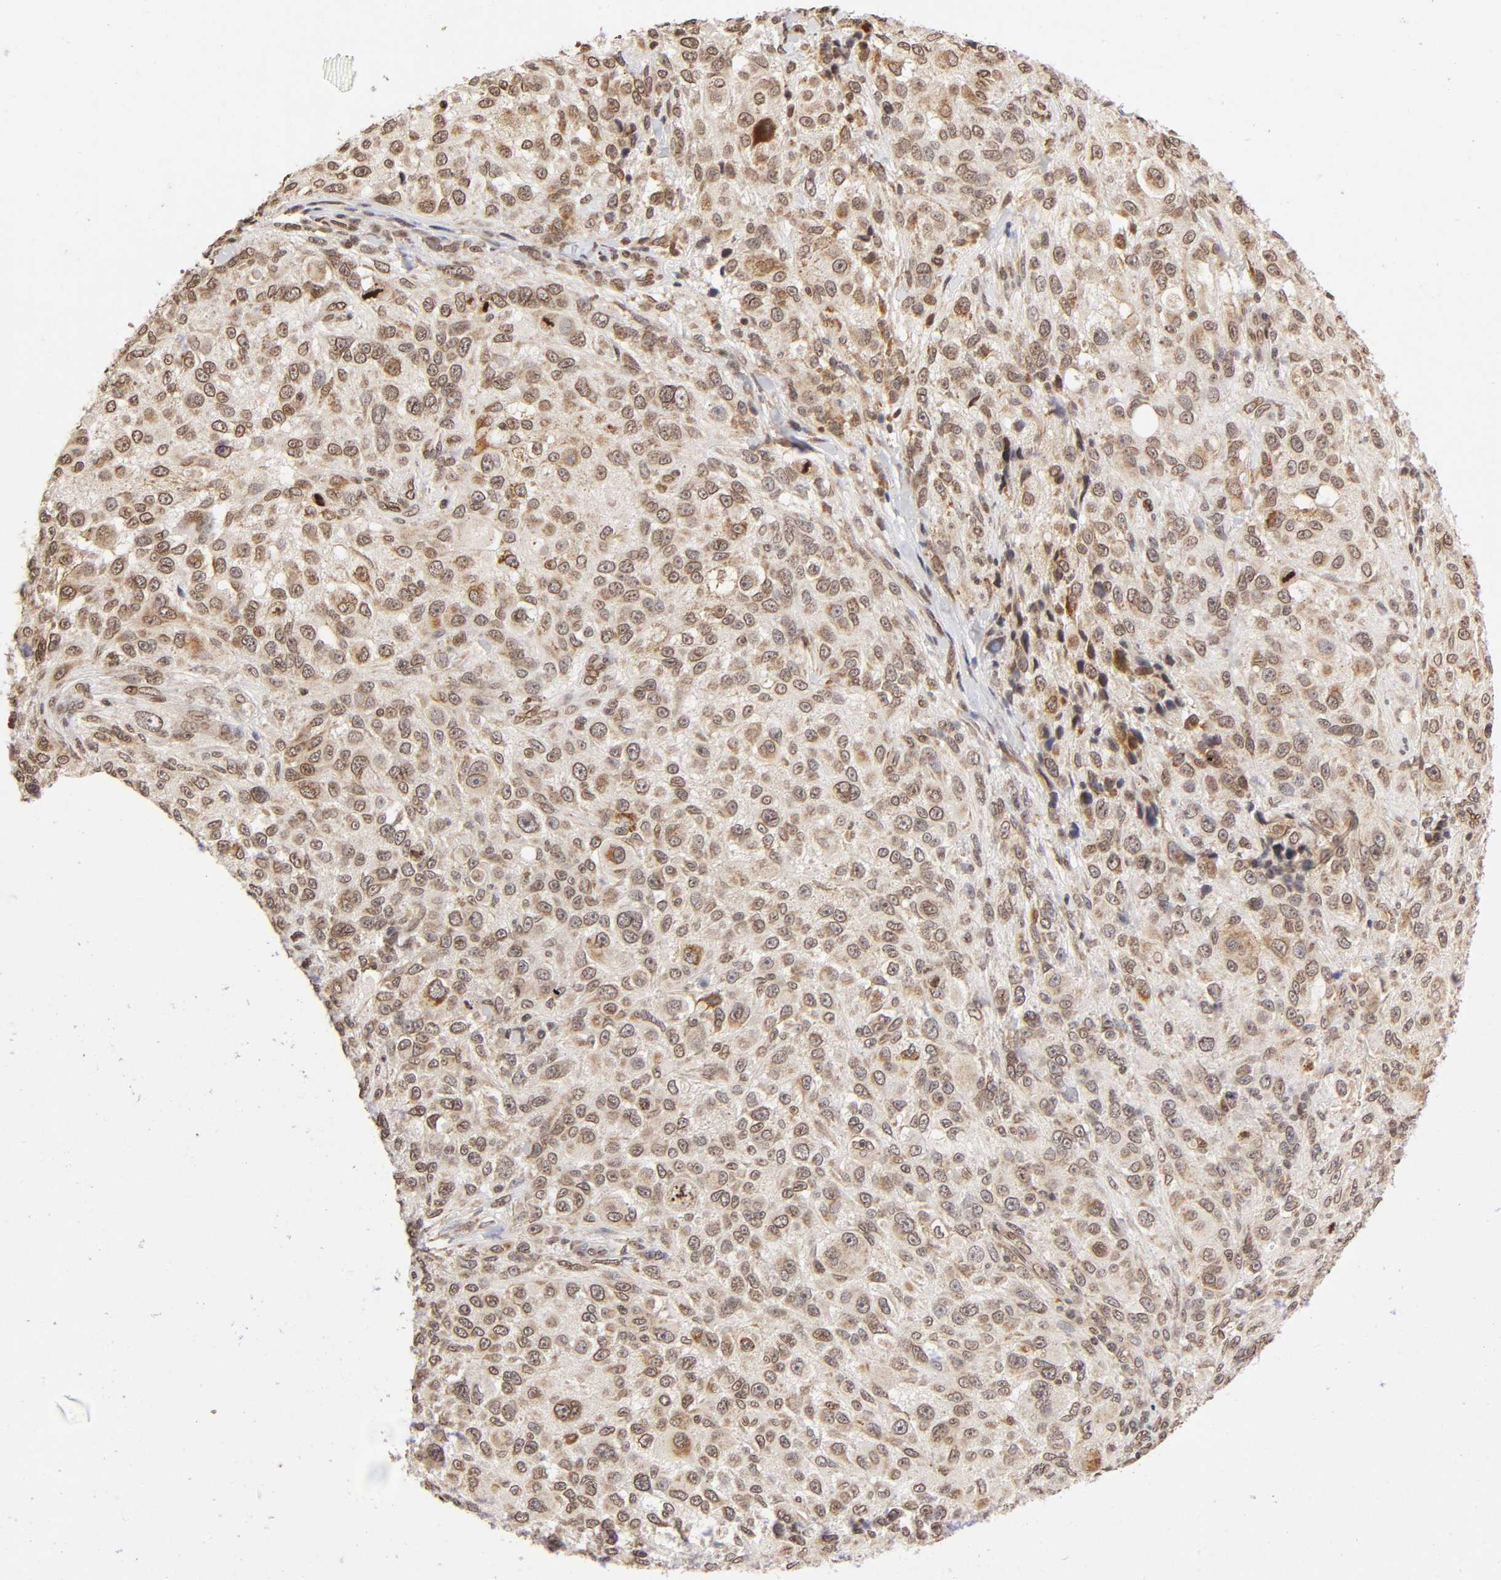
{"staining": {"intensity": "weak", "quantity": ">75%", "location": "cytoplasmic/membranous,nuclear"}, "tissue": "melanoma", "cell_type": "Tumor cells", "image_type": "cancer", "snomed": [{"axis": "morphology", "description": "Necrosis, NOS"}, {"axis": "morphology", "description": "Malignant melanoma, NOS"}, {"axis": "topography", "description": "Skin"}], "caption": "Melanoma stained with immunohistochemistry exhibits weak cytoplasmic/membranous and nuclear positivity in approximately >75% of tumor cells.", "gene": "MLLT6", "patient": {"sex": "female", "age": 87}}